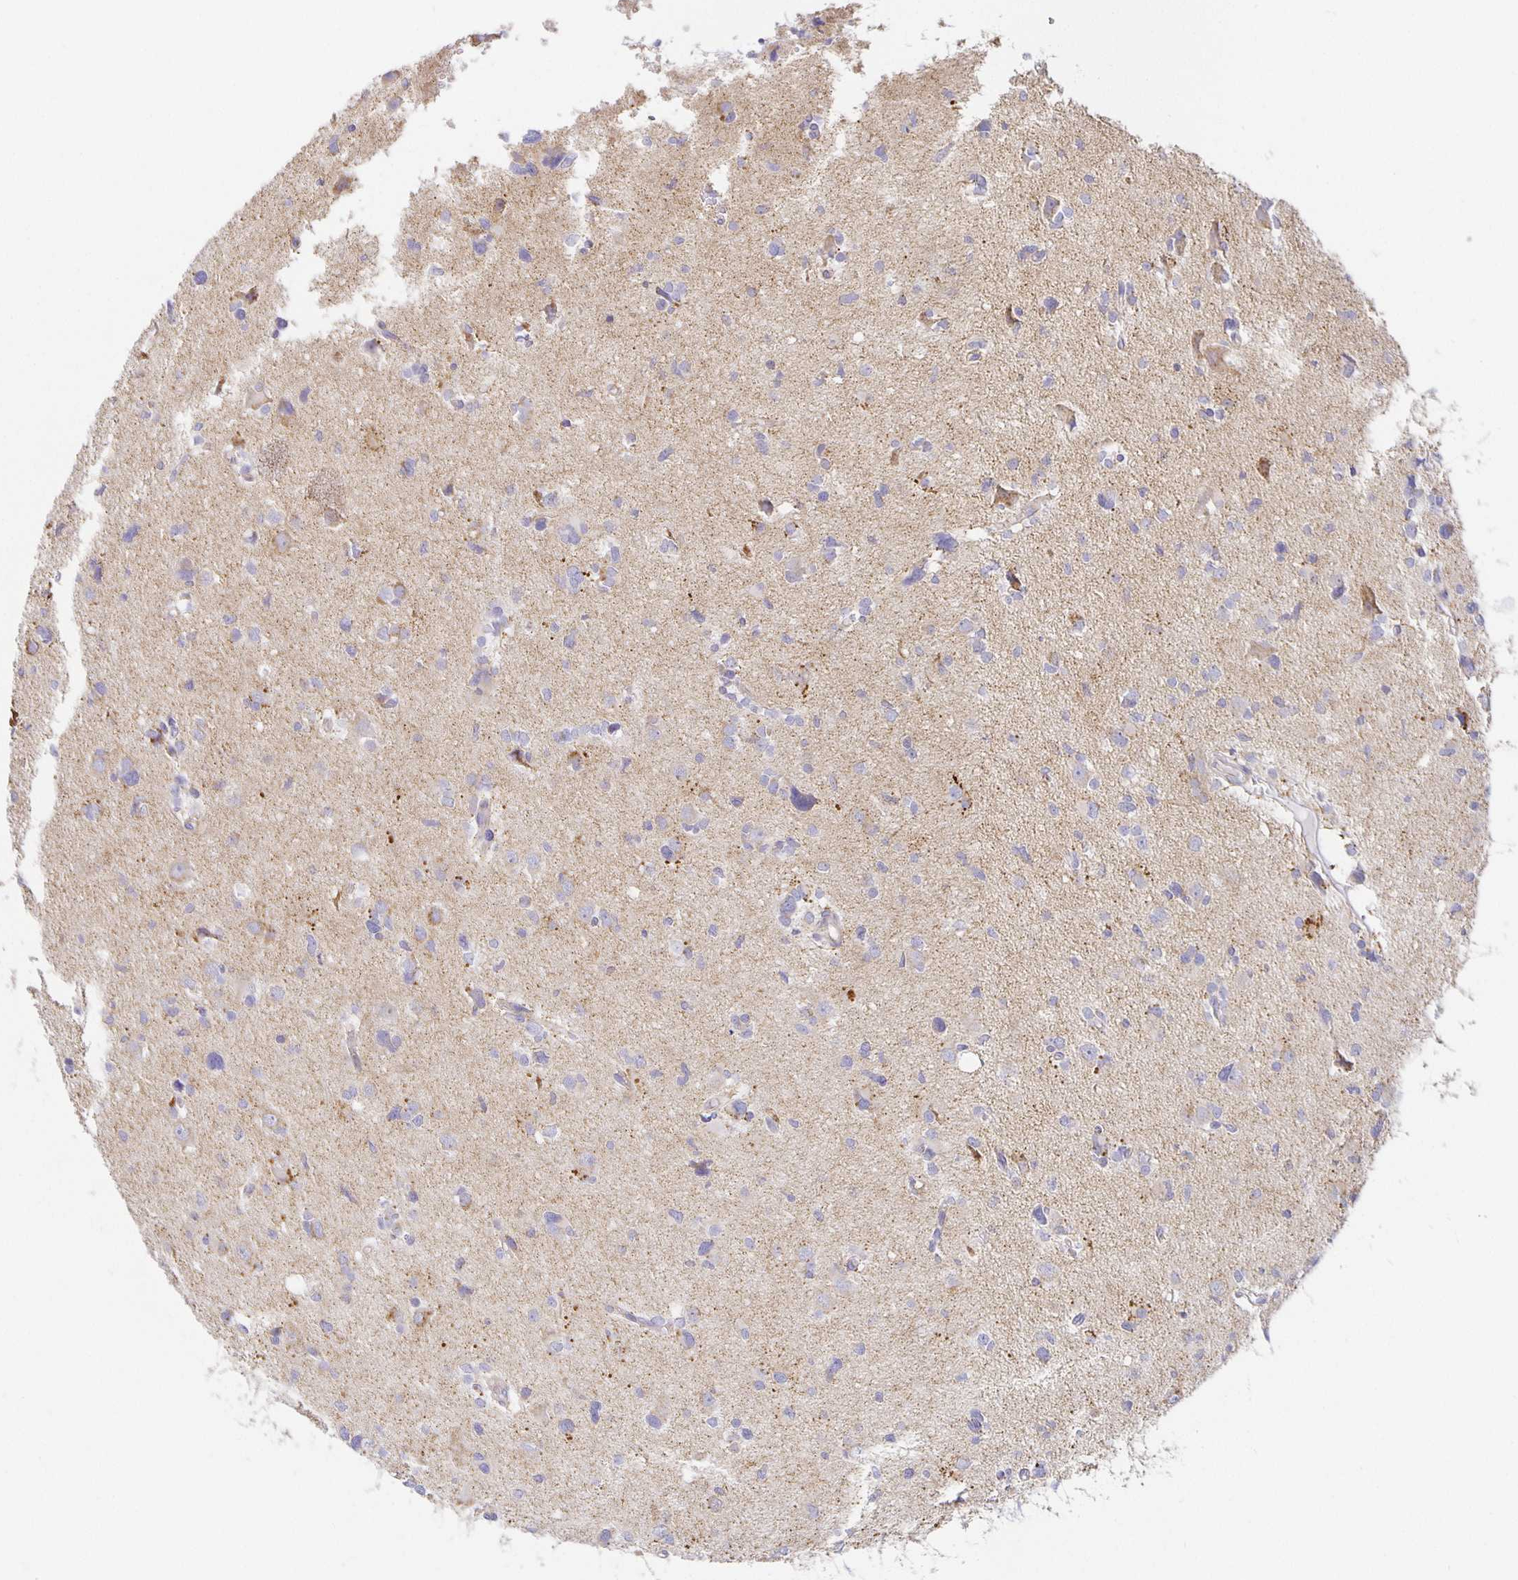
{"staining": {"intensity": "moderate", "quantity": "<25%", "location": "cytoplasmic/membranous"}, "tissue": "glioma", "cell_type": "Tumor cells", "image_type": "cancer", "snomed": [{"axis": "morphology", "description": "Glioma, malignant, High grade"}, {"axis": "topography", "description": "Brain"}], "caption": "Protein analysis of glioma tissue shows moderate cytoplasmic/membranous positivity in about <25% of tumor cells.", "gene": "FLRT3", "patient": {"sex": "male", "age": 23}}